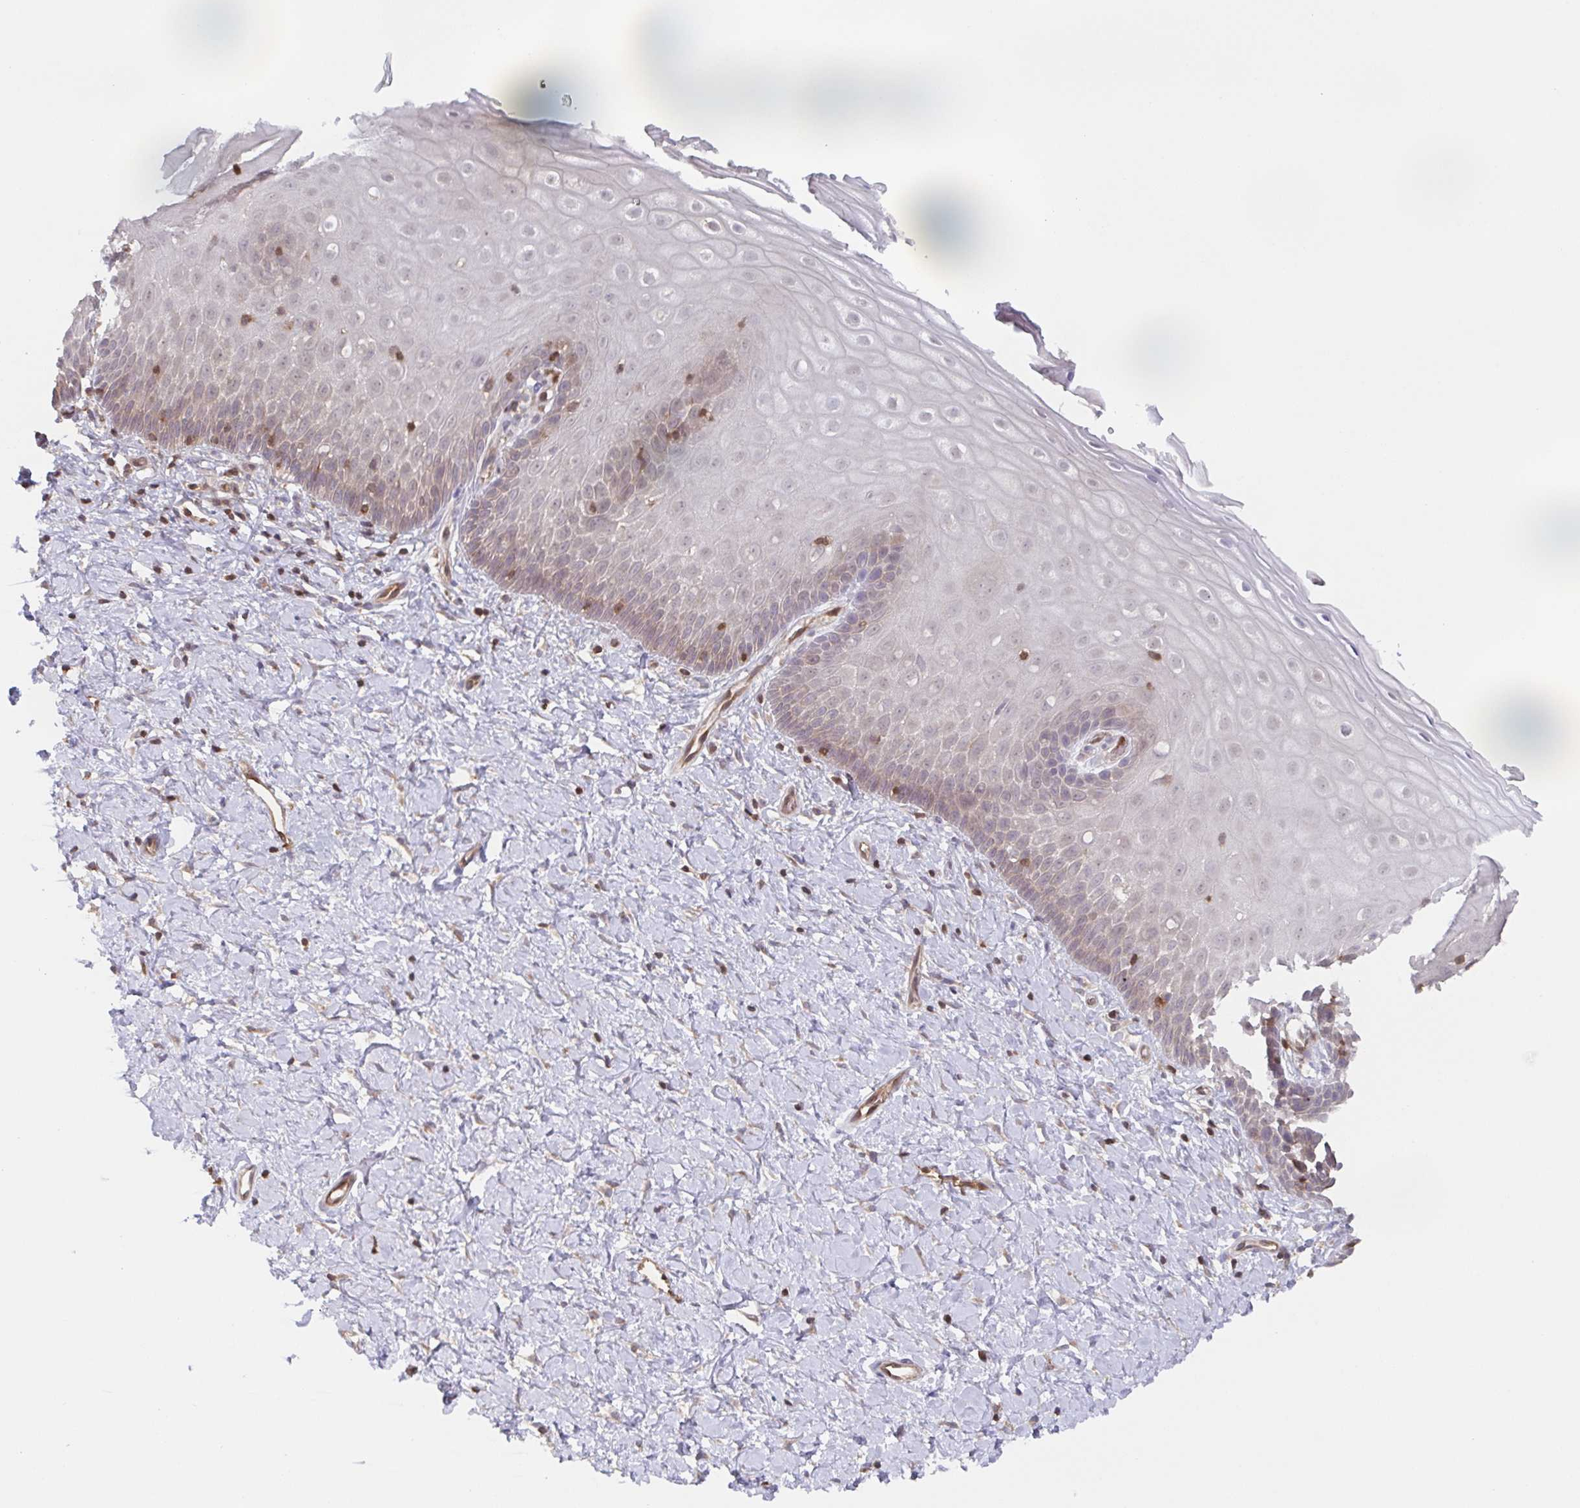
{"staining": {"intensity": "strong", "quantity": ">75%", "location": "cytoplasmic/membranous"}, "tissue": "cervix", "cell_type": "Glandular cells", "image_type": "normal", "snomed": [{"axis": "morphology", "description": "Normal tissue, NOS"}, {"axis": "topography", "description": "Cervix"}], "caption": "Human cervix stained with a brown dye displays strong cytoplasmic/membranous positive expression in approximately >75% of glandular cells.", "gene": "AGFG2", "patient": {"sex": "female", "age": 37}}